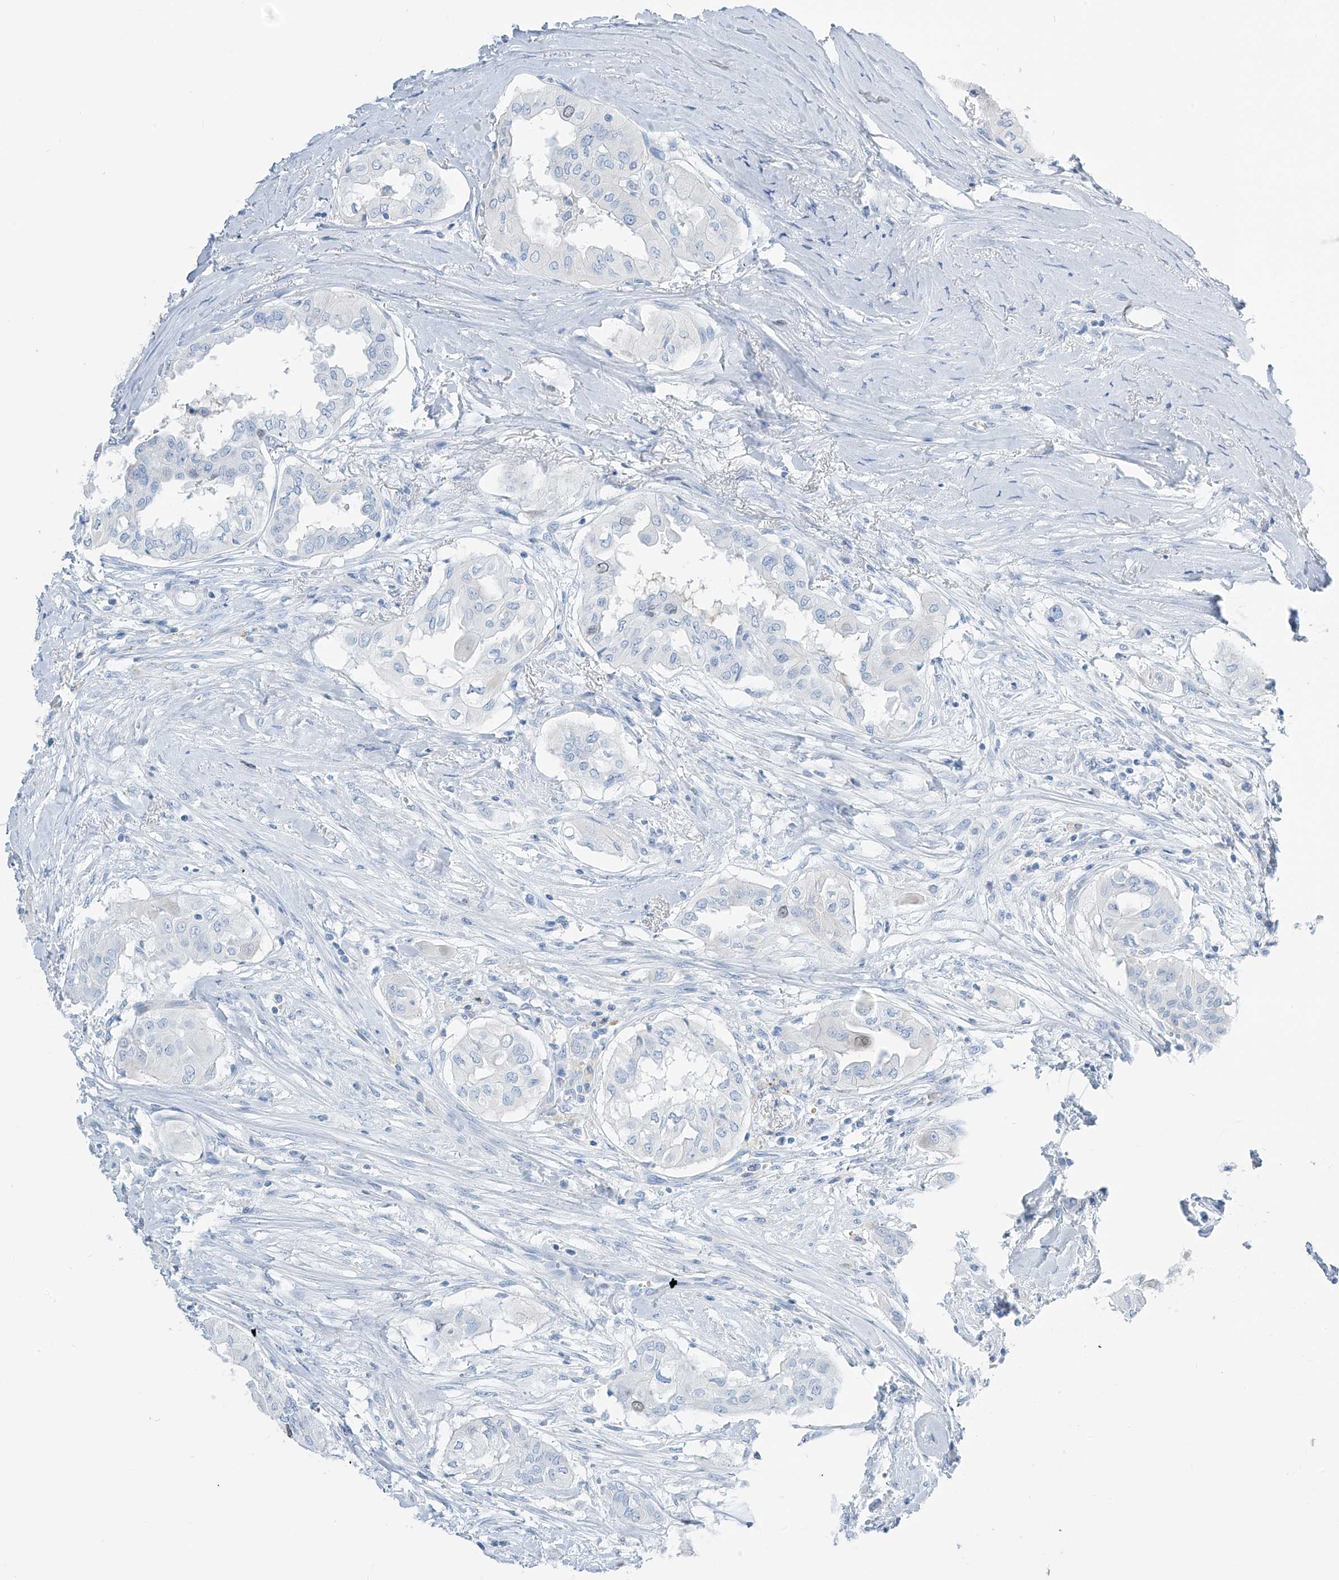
{"staining": {"intensity": "negative", "quantity": "none", "location": "none"}, "tissue": "thyroid cancer", "cell_type": "Tumor cells", "image_type": "cancer", "snomed": [{"axis": "morphology", "description": "Papillary adenocarcinoma, NOS"}, {"axis": "topography", "description": "Thyroid gland"}], "caption": "Immunohistochemistry (IHC) photomicrograph of human thyroid papillary adenocarcinoma stained for a protein (brown), which demonstrates no staining in tumor cells. The staining is performed using DAB brown chromogen with nuclei counter-stained in using hematoxylin.", "gene": "SGO2", "patient": {"sex": "female", "age": 59}}